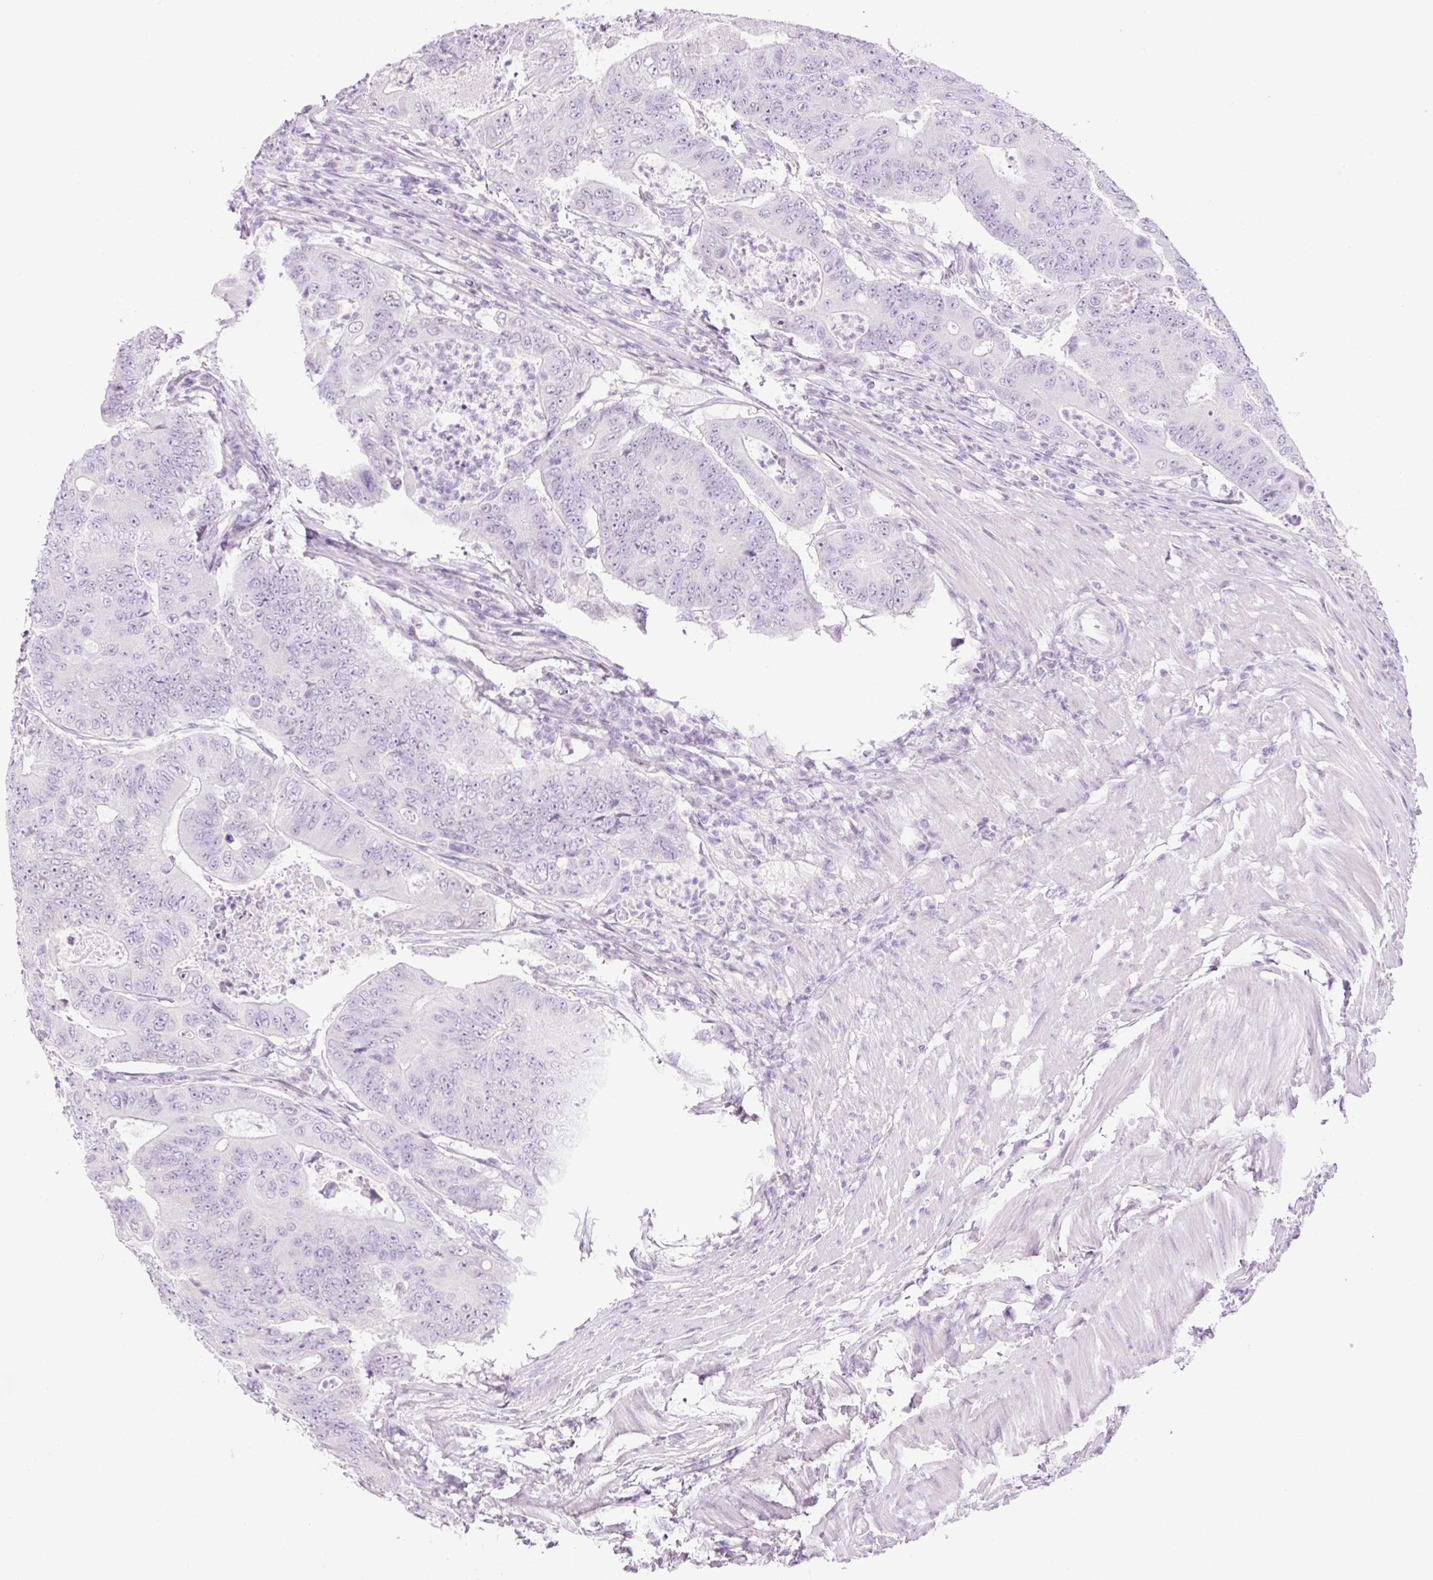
{"staining": {"intensity": "negative", "quantity": "none", "location": "none"}, "tissue": "colorectal cancer", "cell_type": "Tumor cells", "image_type": "cancer", "snomed": [{"axis": "morphology", "description": "Adenocarcinoma, NOS"}, {"axis": "topography", "description": "Colon"}], "caption": "This is a image of immunohistochemistry (IHC) staining of colorectal adenocarcinoma, which shows no expression in tumor cells. Nuclei are stained in blue.", "gene": "SP140L", "patient": {"sex": "female", "age": 48}}